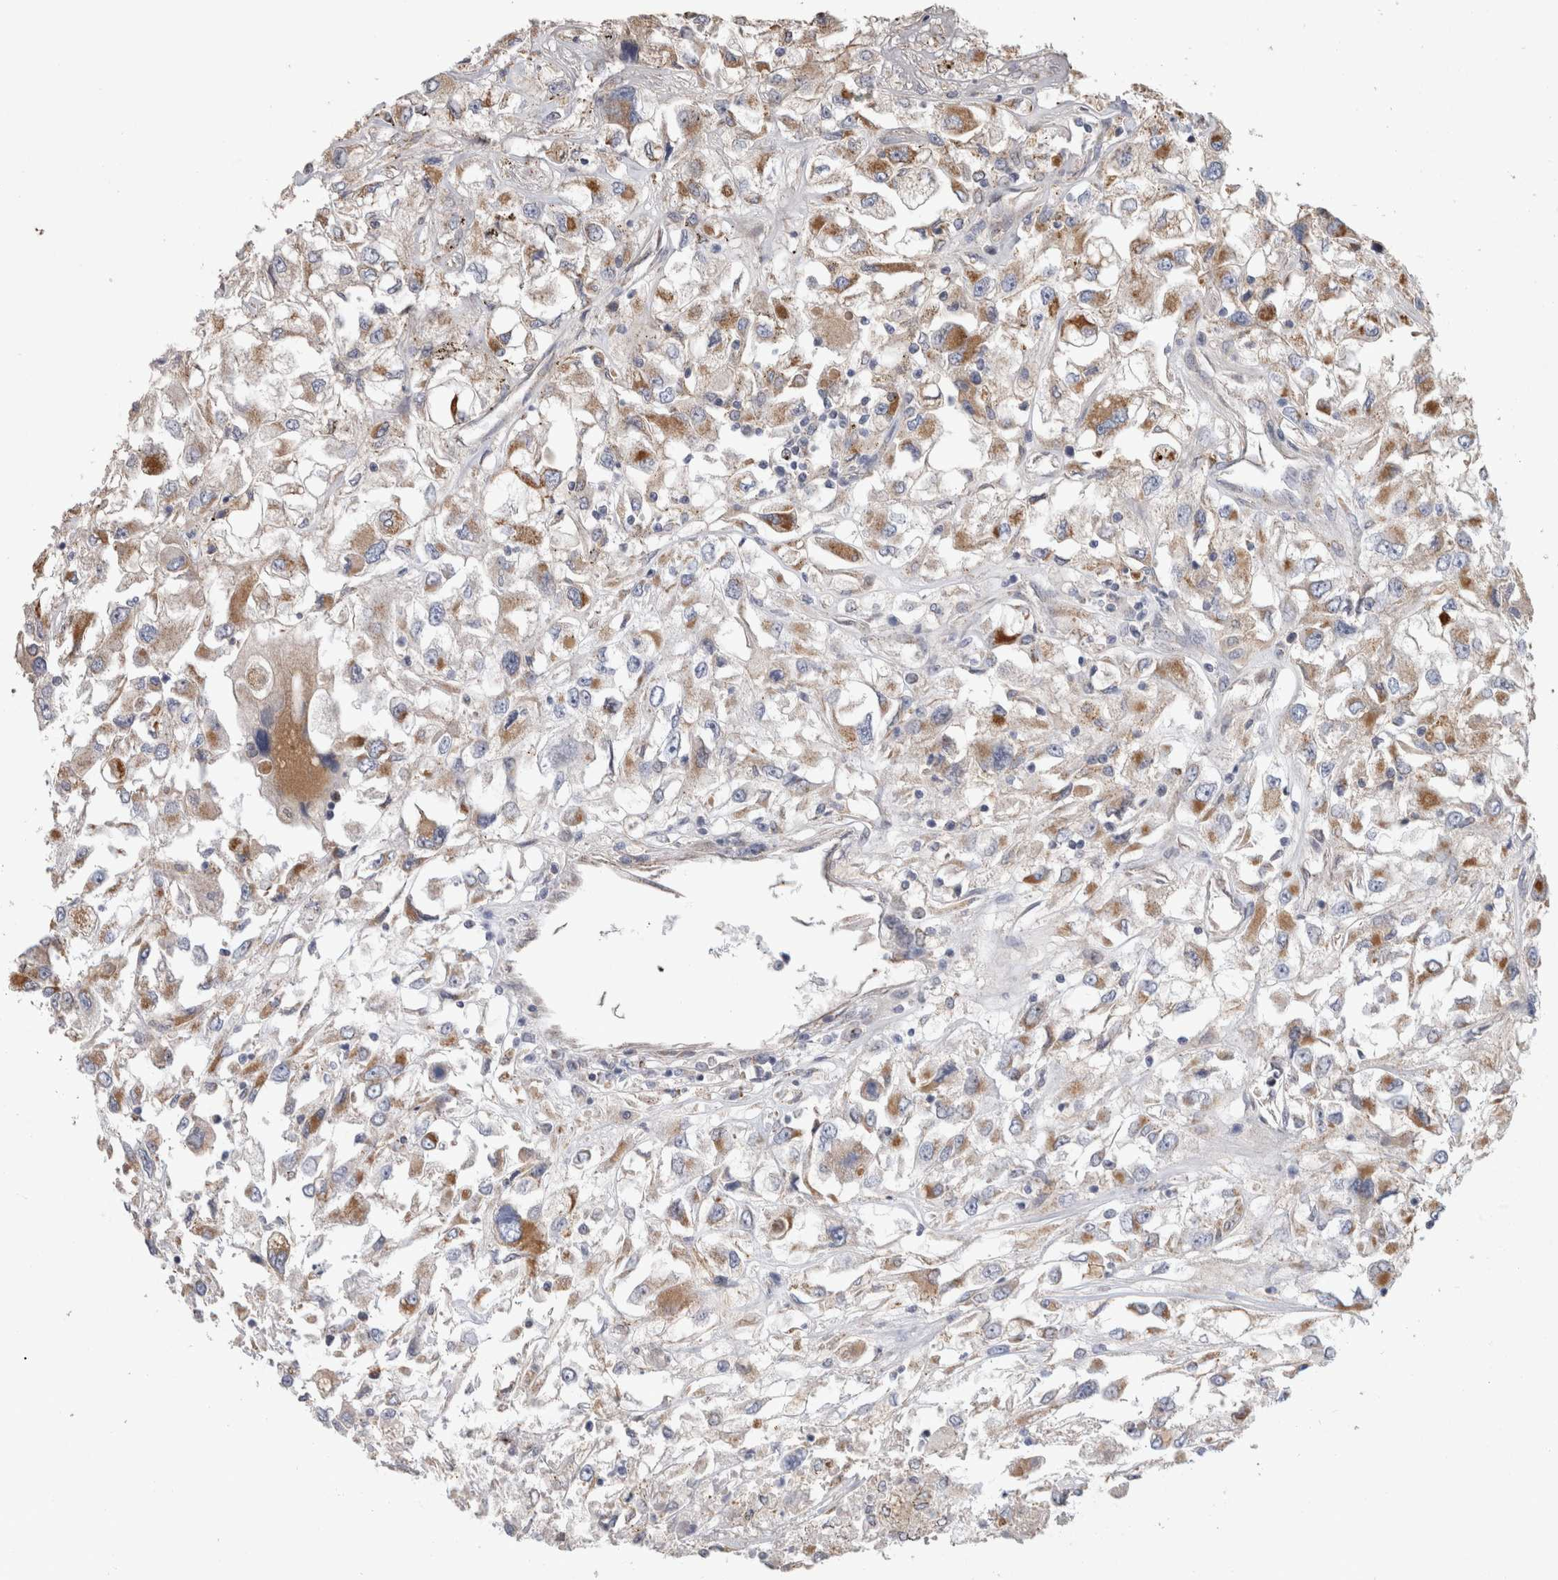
{"staining": {"intensity": "moderate", "quantity": ">75%", "location": "cytoplasmic/membranous"}, "tissue": "renal cancer", "cell_type": "Tumor cells", "image_type": "cancer", "snomed": [{"axis": "morphology", "description": "Adenocarcinoma, NOS"}, {"axis": "topography", "description": "Kidney"}], "caption": "Renal cancer (adenocarcinoma) stained with DAB immunohistochemistry demonstrates medium levels of moderate cytoplasmic/membranous positivity in approximately >75% of tumor cells.", "gene": "IARS2", "patient": {"sex": "female", "age": 52}}